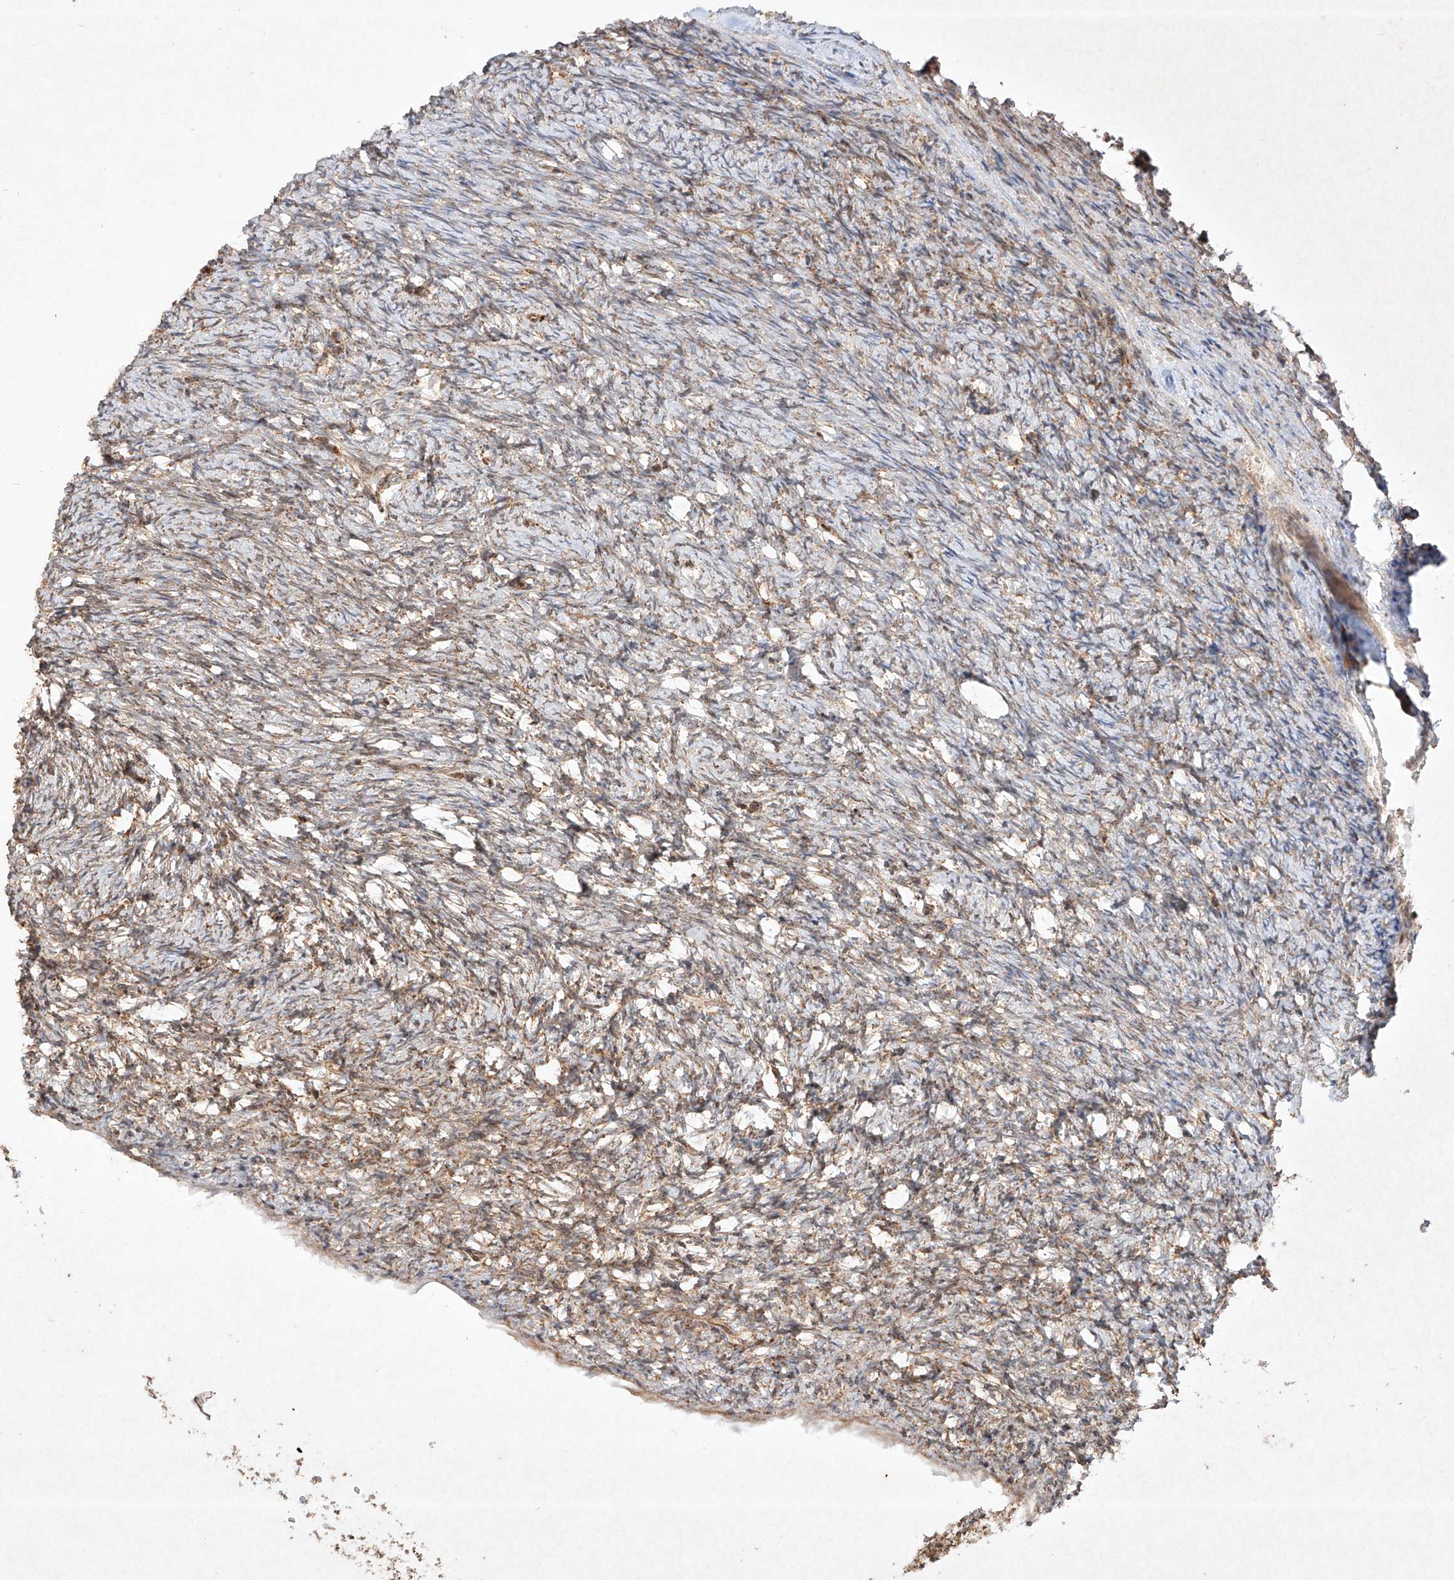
{"staining": {"intensity": "weak", "quantity": "25%-75%", "location": "cytoplasmic/membranous"}, "tissue": "ovary", "cell_type": "Ovarian stroma cells", "image_type": "normal", "snomed": [{"axis": "morphology", "description": "Normal tissue, NOS"}, {"axis": "morphology", "description": "Cyst, NOS"}, {"axis": "topography", "description": "Ovary"}], "caption": "The micrograph demonstrates staining of benign ovary, revealing weak cytoplasmic/membranous protein positivity (brown color) within ovarian stroma cells.", "gene": "SEMA3B", "patient": {"sex": "female", "age": 33}}